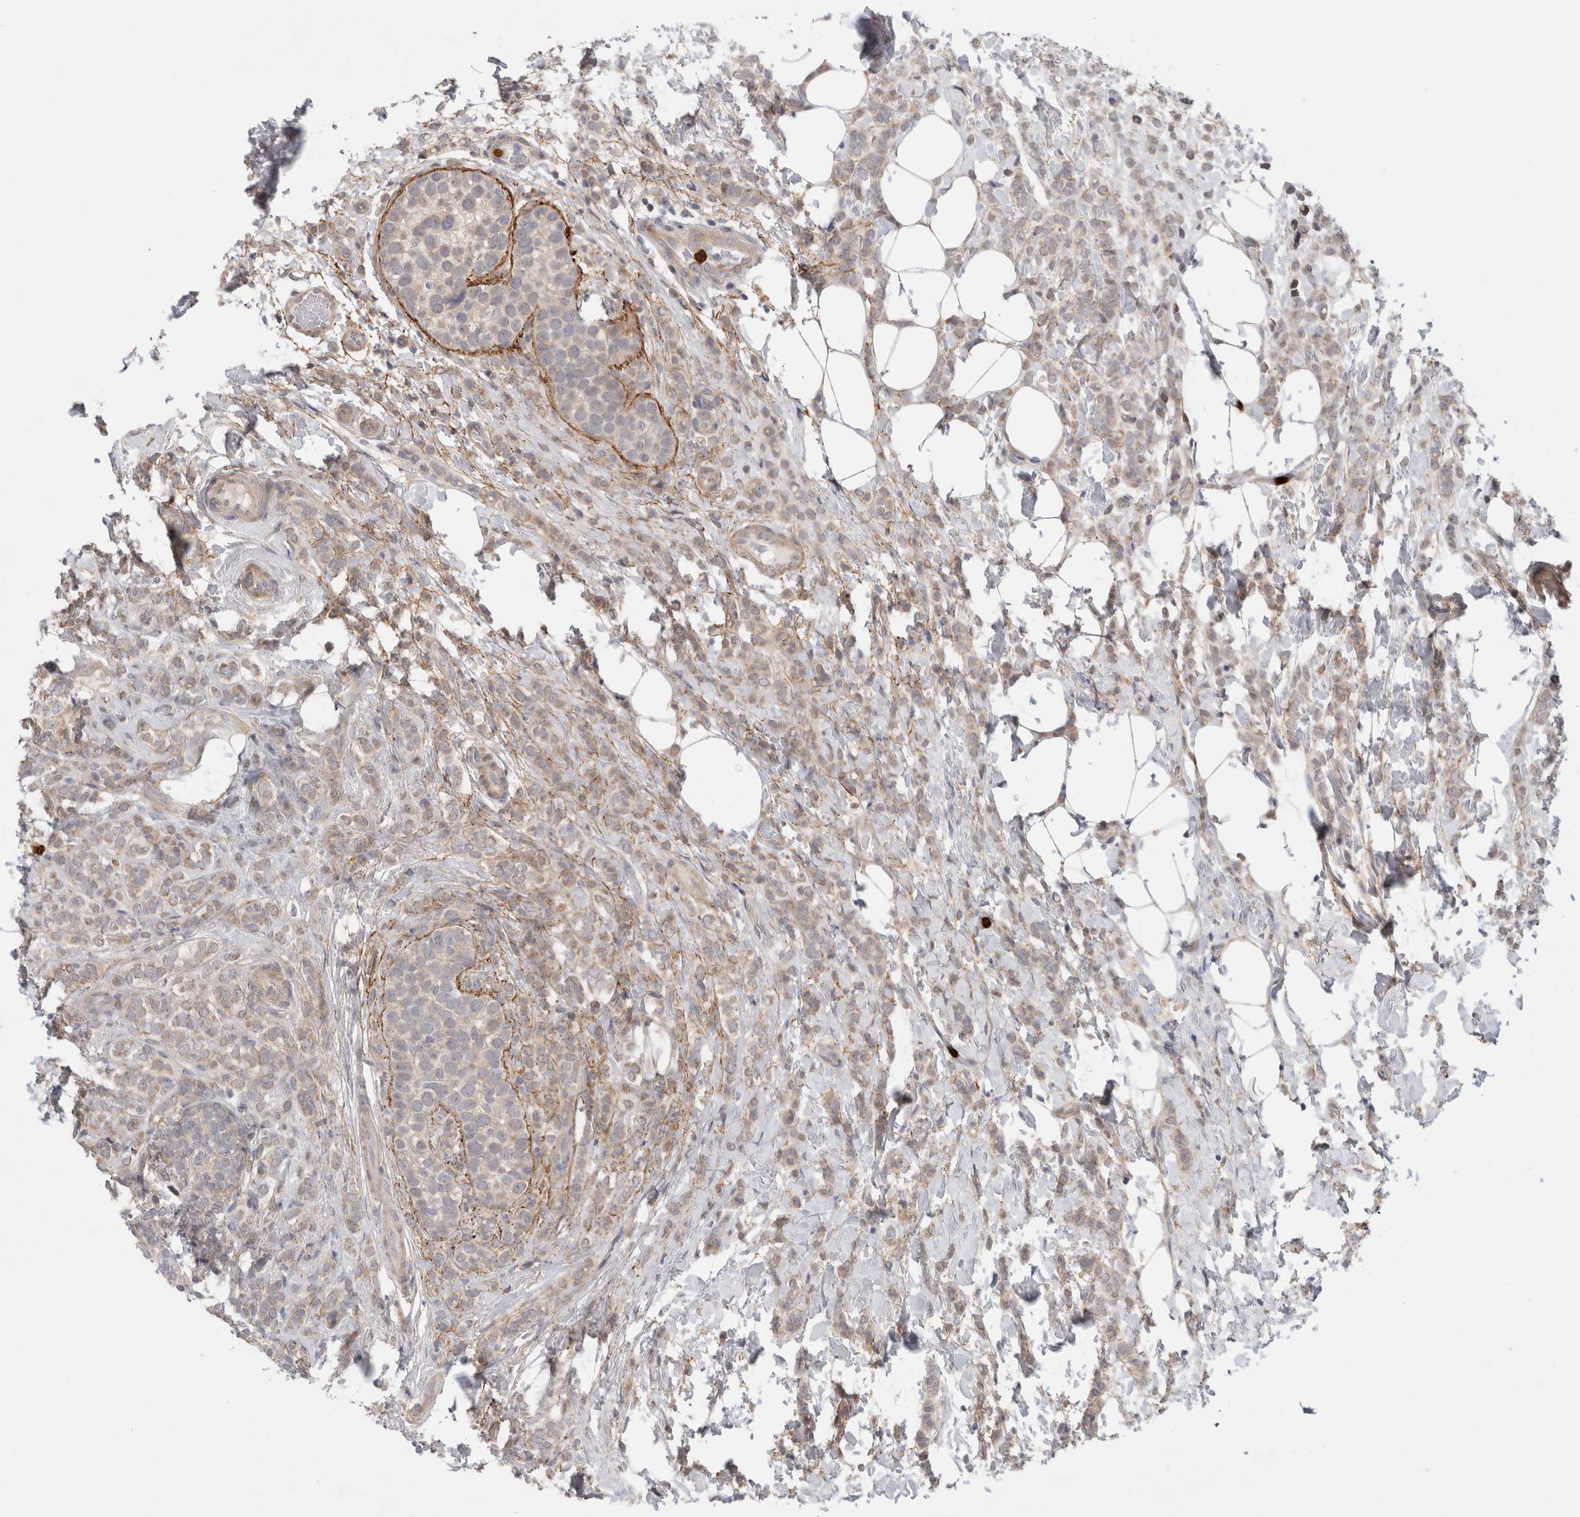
{"staining": {"intensity": "weak", "quantity": "25%-75%", "location": "cytoplasmic/membranous"}, "tissue": "breast cancer", "cell_type": "Tumor cells", "image_type": "cancer", "snomed": [{"axis": "morphology", "description": "Lobular carcinoma"}, {"axis": "topography", "description": "Breast"}], "caption": "A high-resolution image shows immunohistochemistry staining of breast lobular carcinoma, which shows weak cytoplasmic/membranous staining in approximately 25%-75% of tumor cells.", "gene": "GSDMB", "patient": {"sex": "female", "age": 50}}